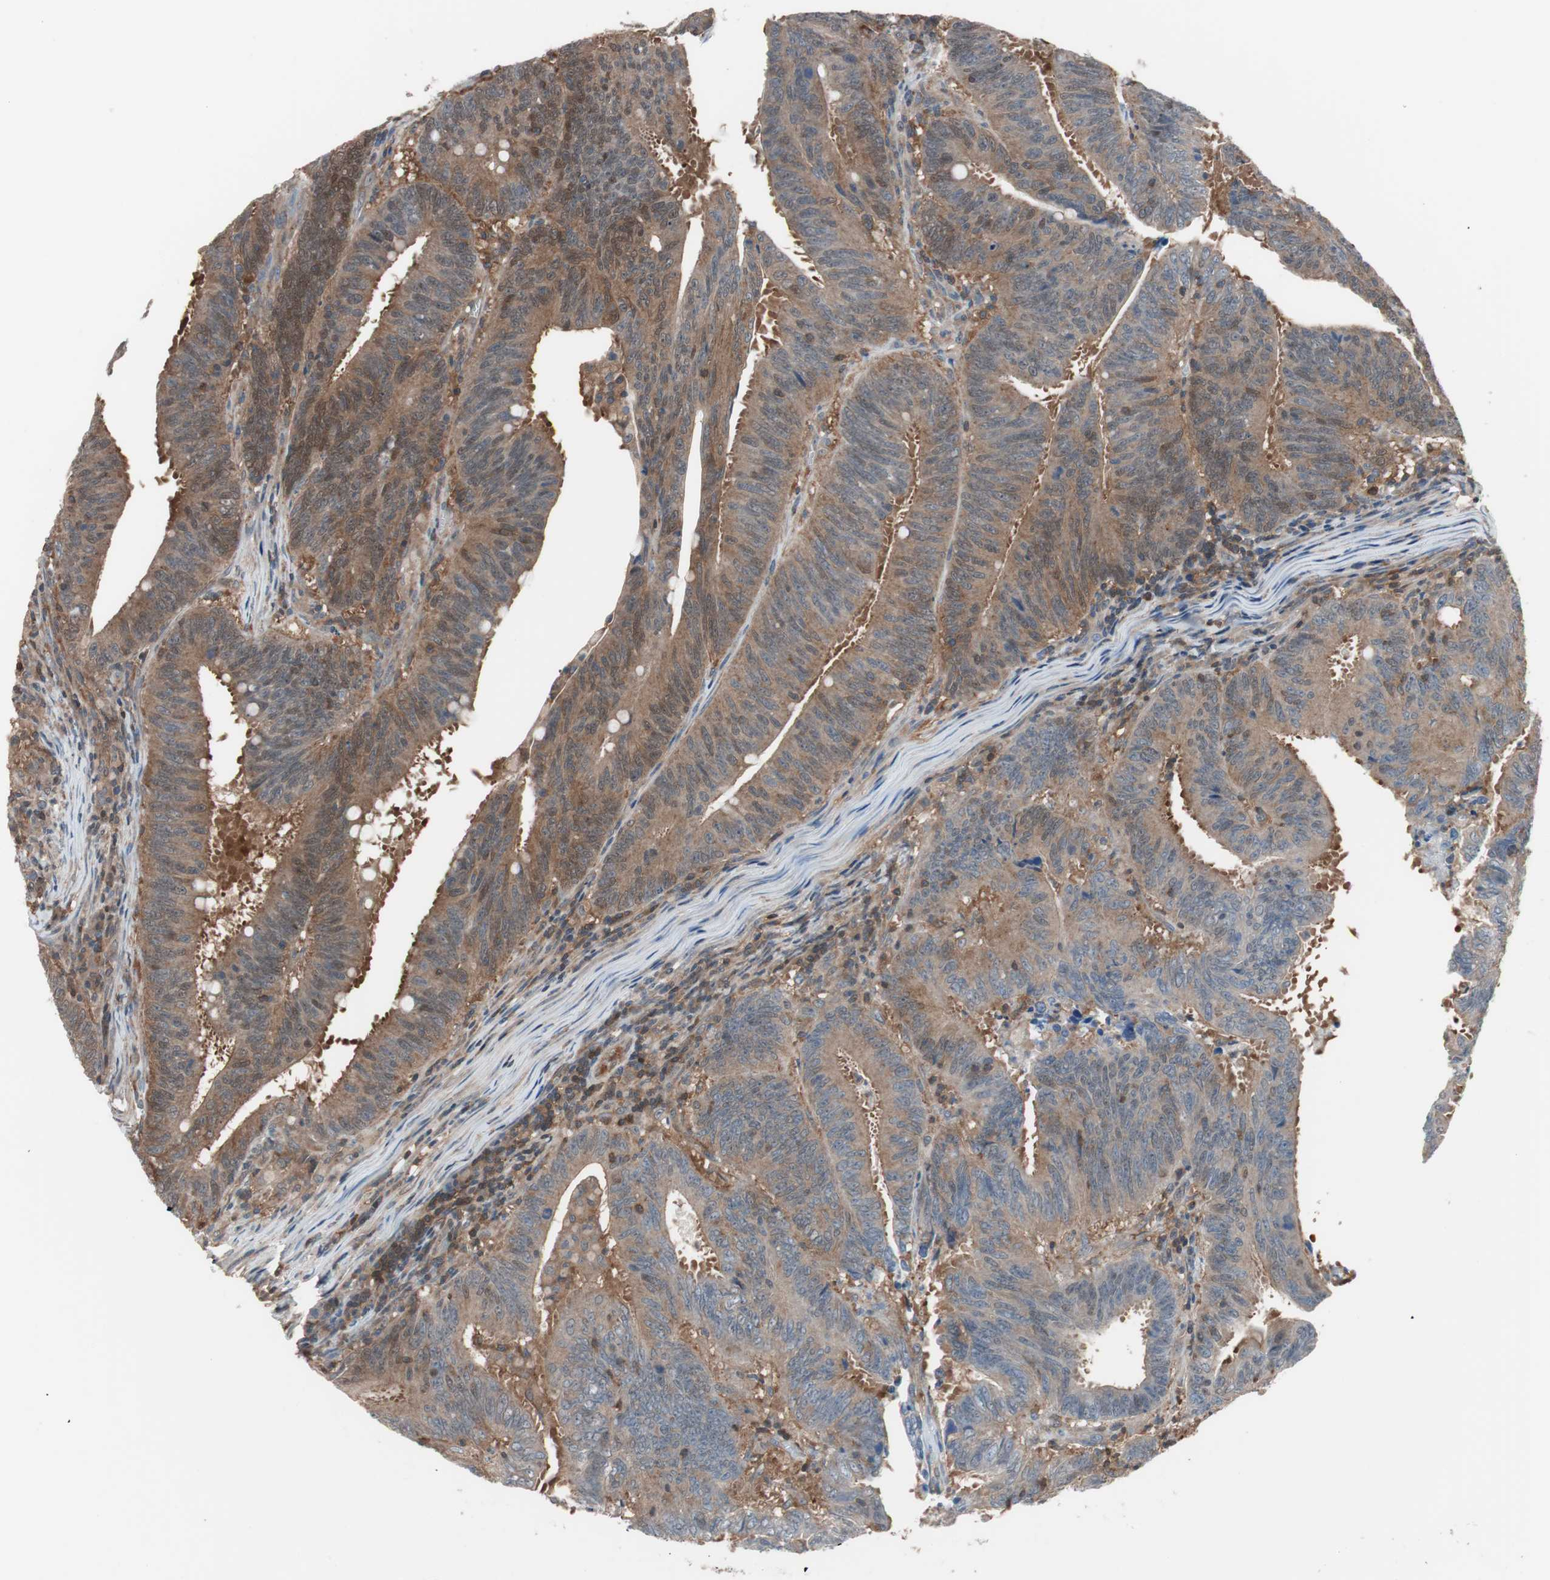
{"staining": {"intensity": "moderate", "quantity": ">75%", "location": "cytoplasmic/membranous"}, "tissue": "colorectal cancer", "cell_type": "Tumor cells", "image_type": "cancer", "snomed": [{"axis": "morphology", "description": "Adenocarcinoma, NOS"}, {"axis": "topography", "description": "Colon"}], "caption": "Brown immunohistochemical staining in human adenocarcinoma (colorectal) exhibits moderate cytoplasmic/membranous positivity in approximately >75% of tumor cells.", "gene": "GALT", "patient": {"sex": "male", "age": 45}}